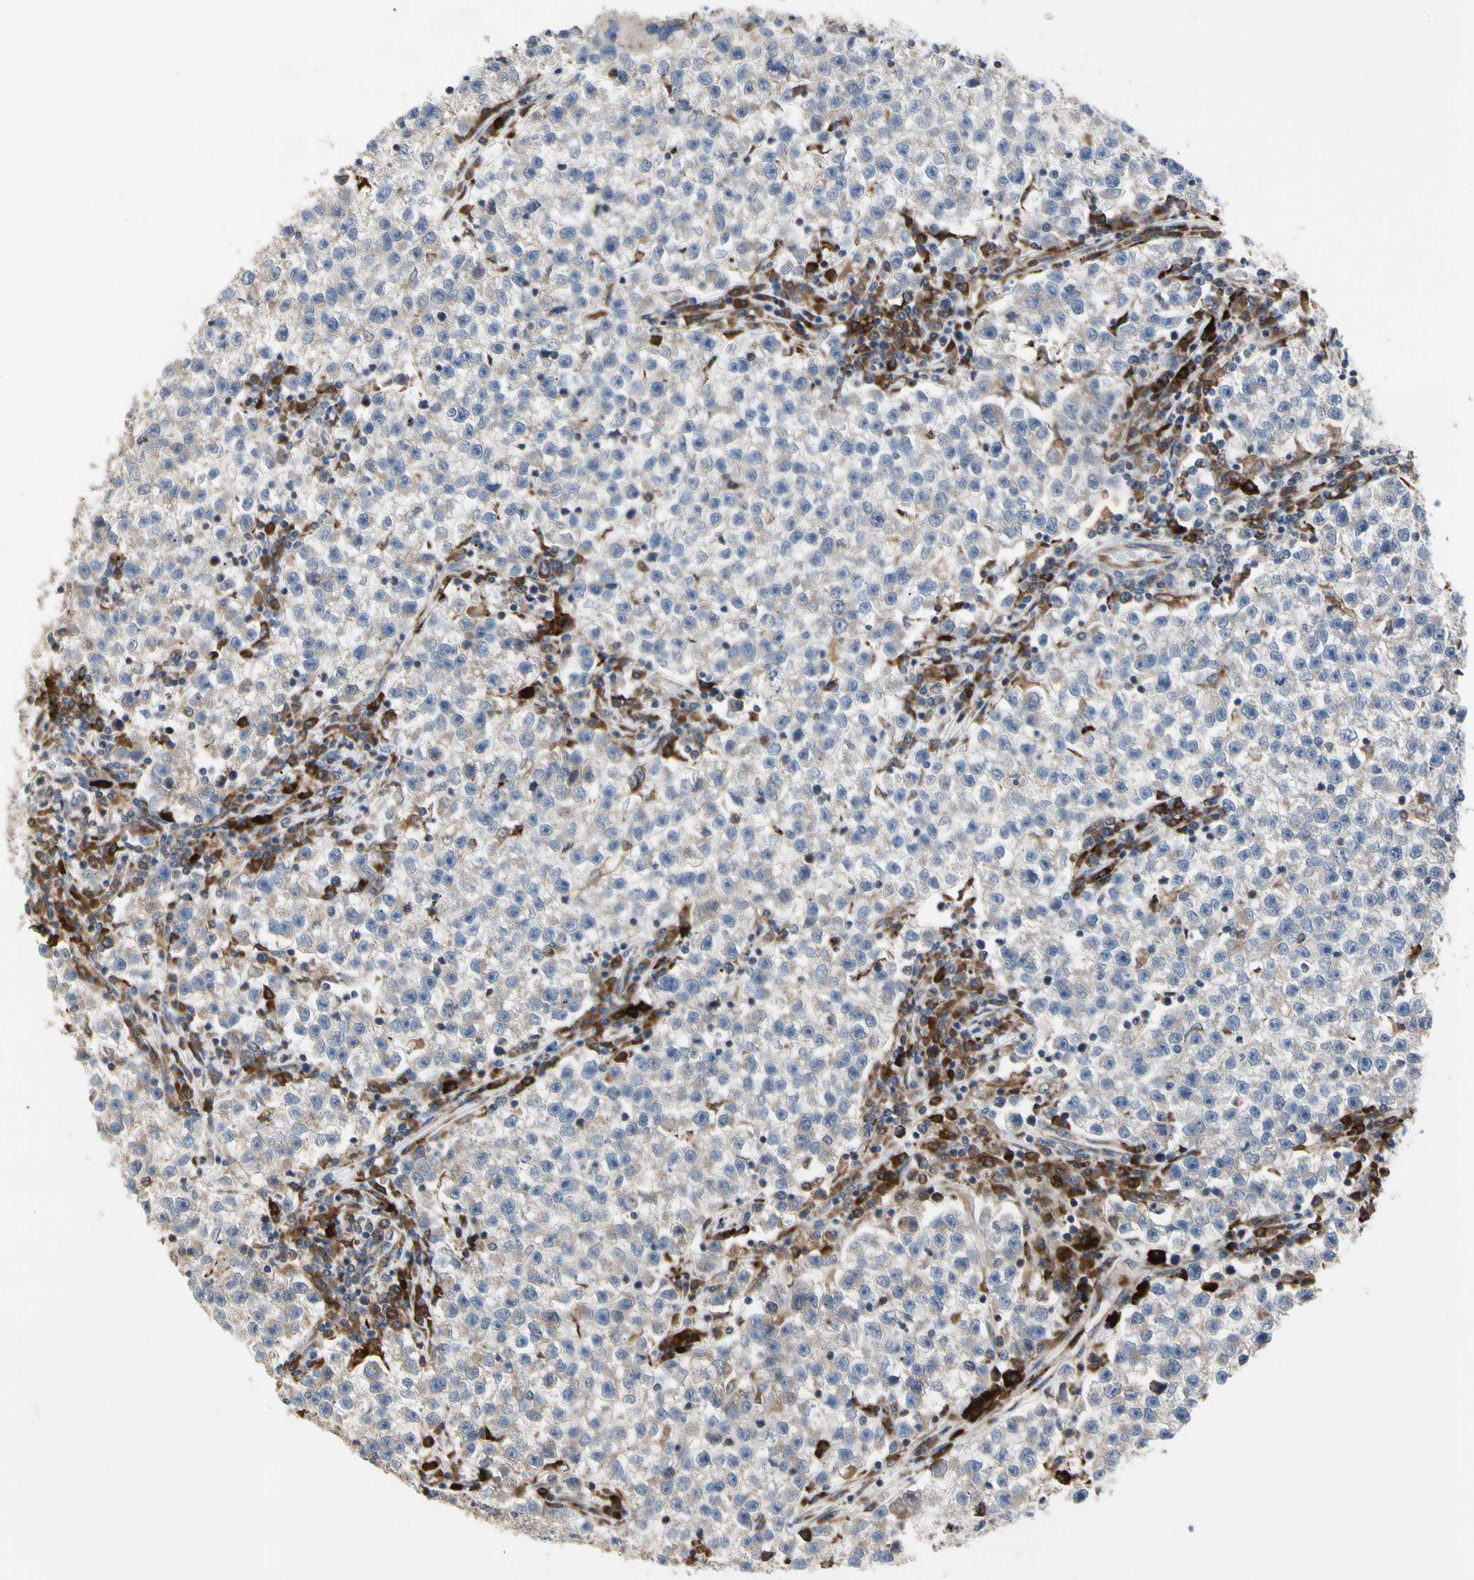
{"staining": {"intensity": "weak", "quantity": "25%-75%", "location": "cytoplasmic/membranous"}, "tissue": "testis cancer", "cell_type": "Tumor cells", "image_type": "cancer", "snomed": [{"axis": "morphology", "description": "Seminoma, NOS"}, {"axis": "topography", "description": "Testis"}], "caption": "Protein staining of testis cancer (seminoma) tissue shows weak cytoplasmic/membranous staining in approximately 25%-75% of tumor cells. The staining was performed using DAB, with brown indicating positive protein expression. Nuclei are stained blue with hematoxylin.", "gene": "MMEL1", "patient": {"sex": "male", "age": 22}}